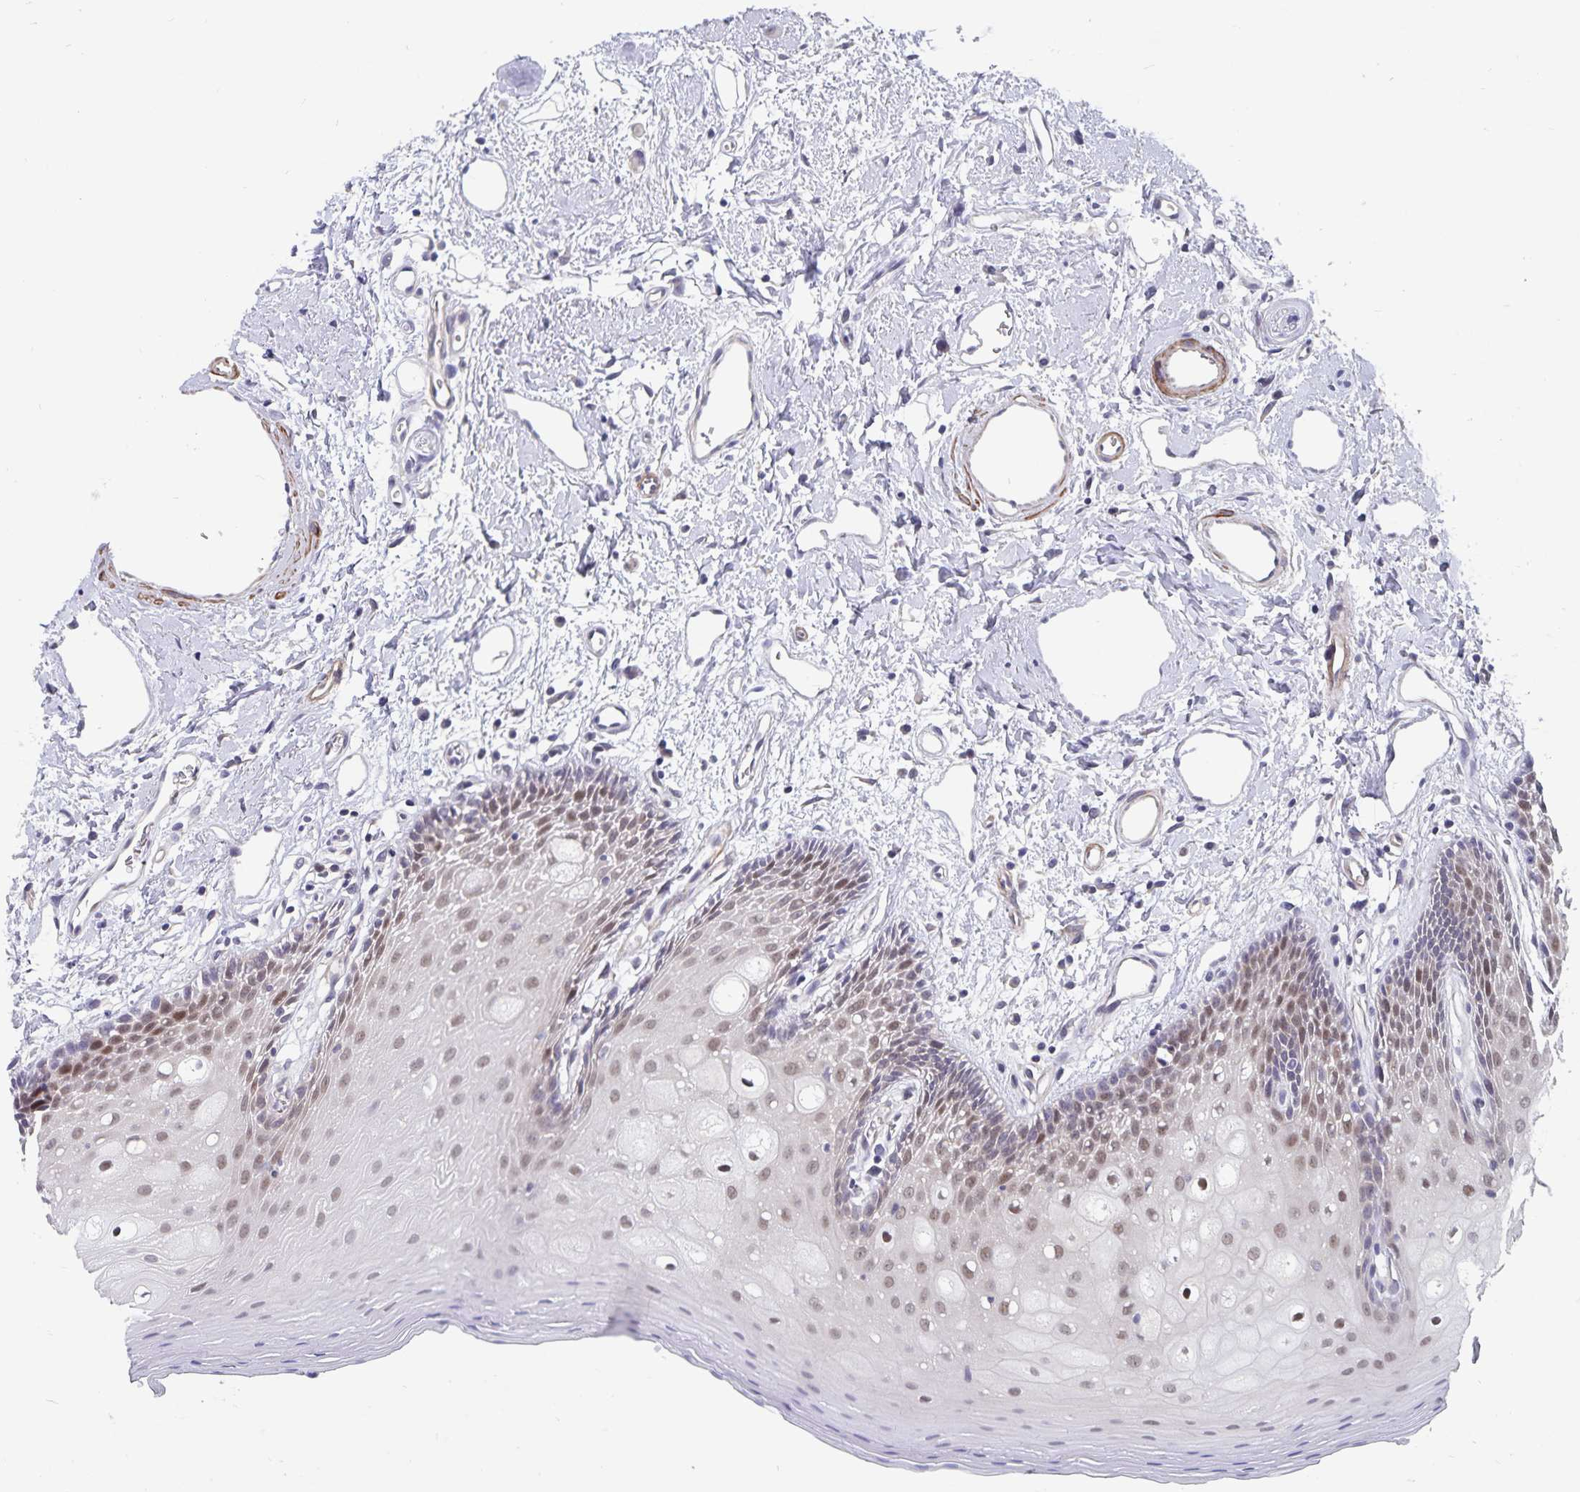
{"staining": {"intensity": "weak", "quantity": ">75%", "location": "nuclear"}, "tissue": "oral mucosa", "cell_type": "Squamous epithelial cells", "image_type": "normal", "snomed": [{"axis": "morphology", "description": "Normal tissue, NOS"}, {"axis": "topography", "description": "Oral tissue"}], "caption": "Protein staining of benign oral mucosa displays weak nuclear positivity in about >75% of squamous epithelial cells.", "gene": "BAG6", "patient": {"sex": "female", "age": 43}}